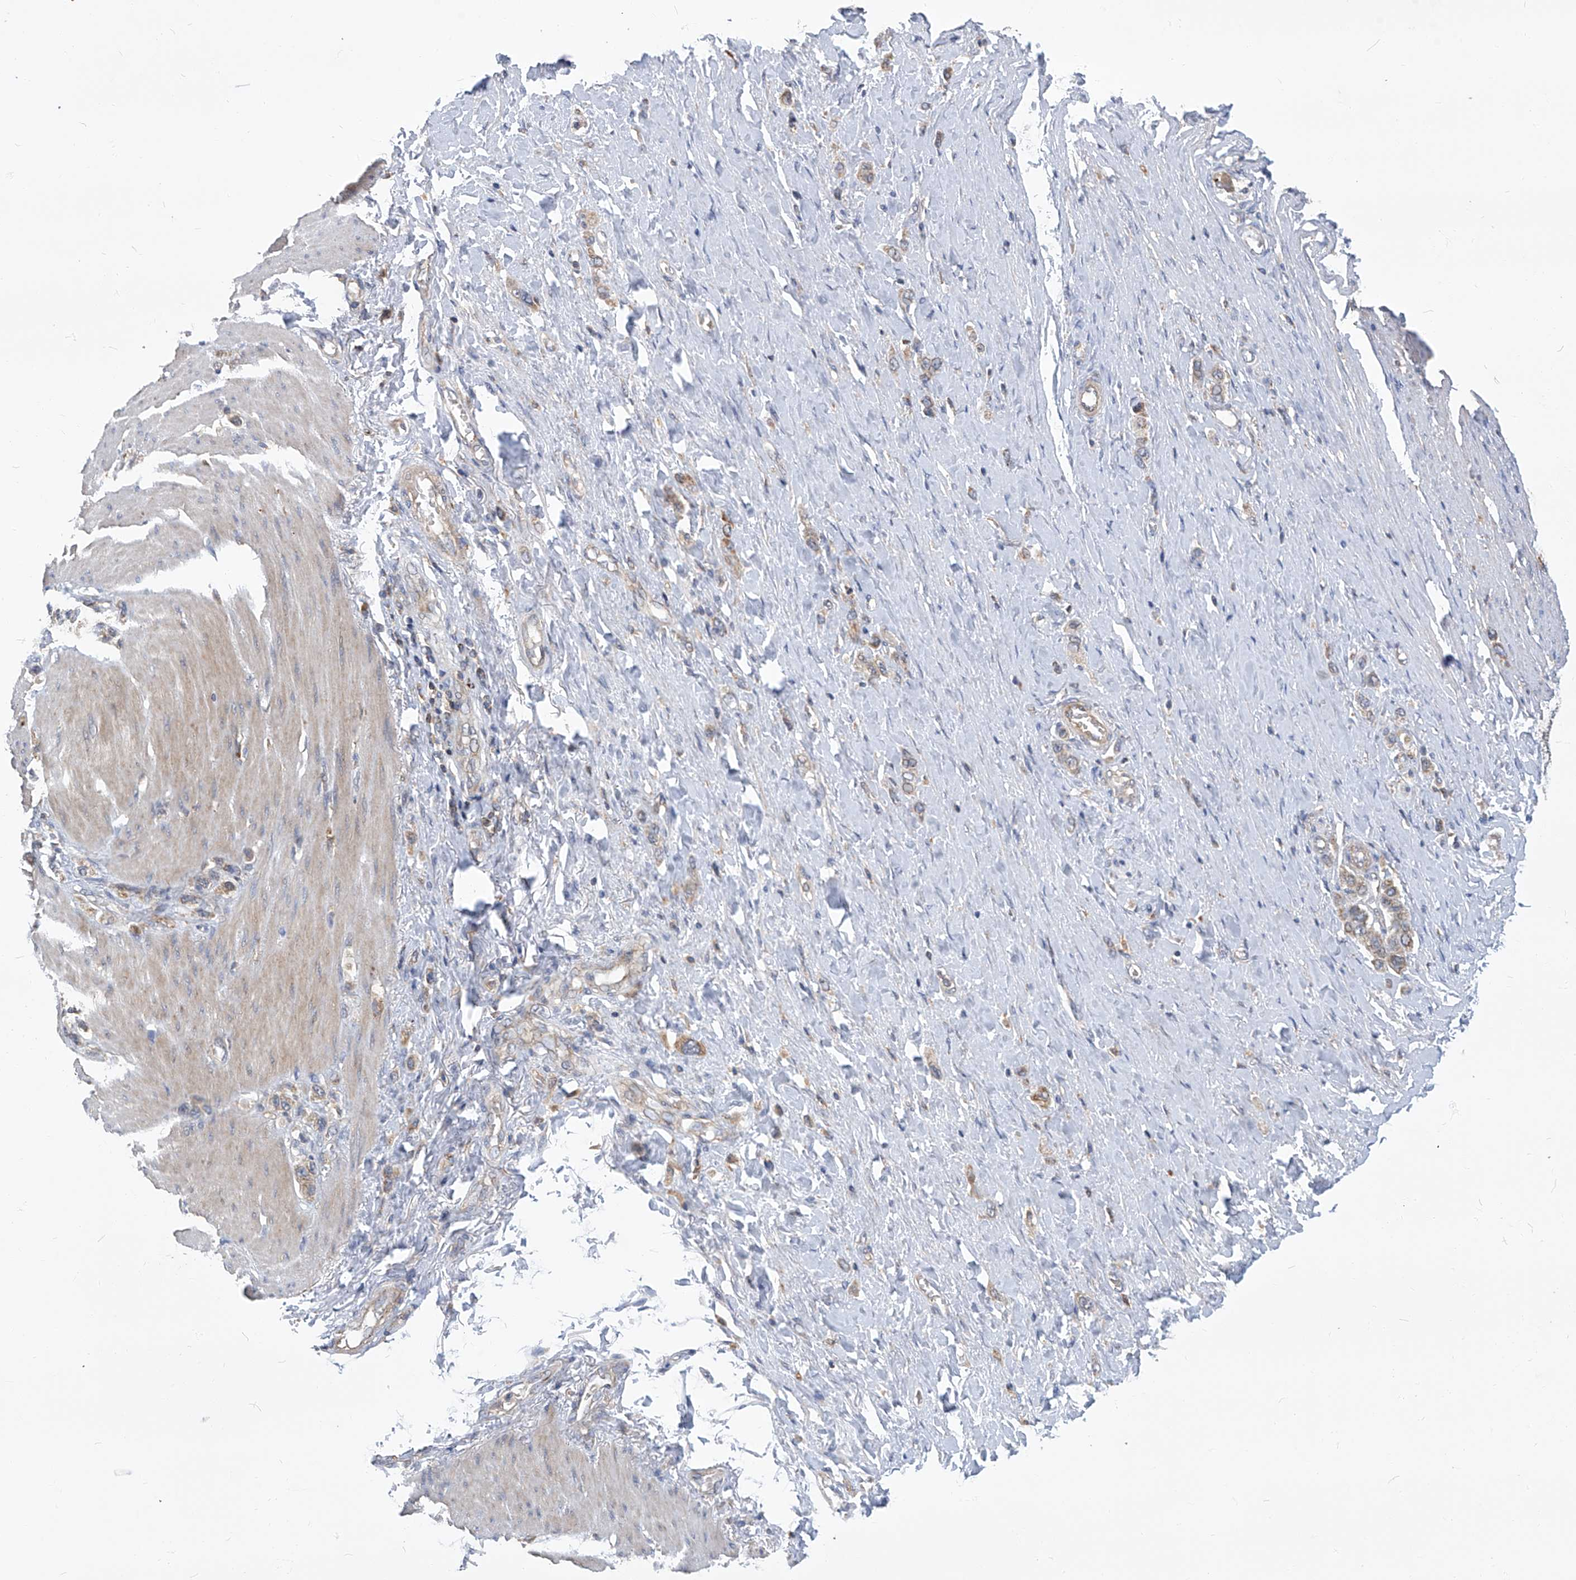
{"staining": {"intensity": "weak", "quantity": "25%-75%", "location": "cytoplasmic/membranous"}, "tissue": "stomach cancer", "cell_type": "Tumor cells", "image_type": "cancer", "snomed": [{"axis": "morphology", "description": "Adenocarcinoma, NOS"}, {"axis": "topography", "description": "Stomach"}], "caption": "The immunohistochemical stain shows weak cytoplasmic/membranous staining in tumor cells of adenocarcinoma (stomach) tissue.", "gene": "TNFRSF13B", "patient": {"sex": "female", "age": 65}}